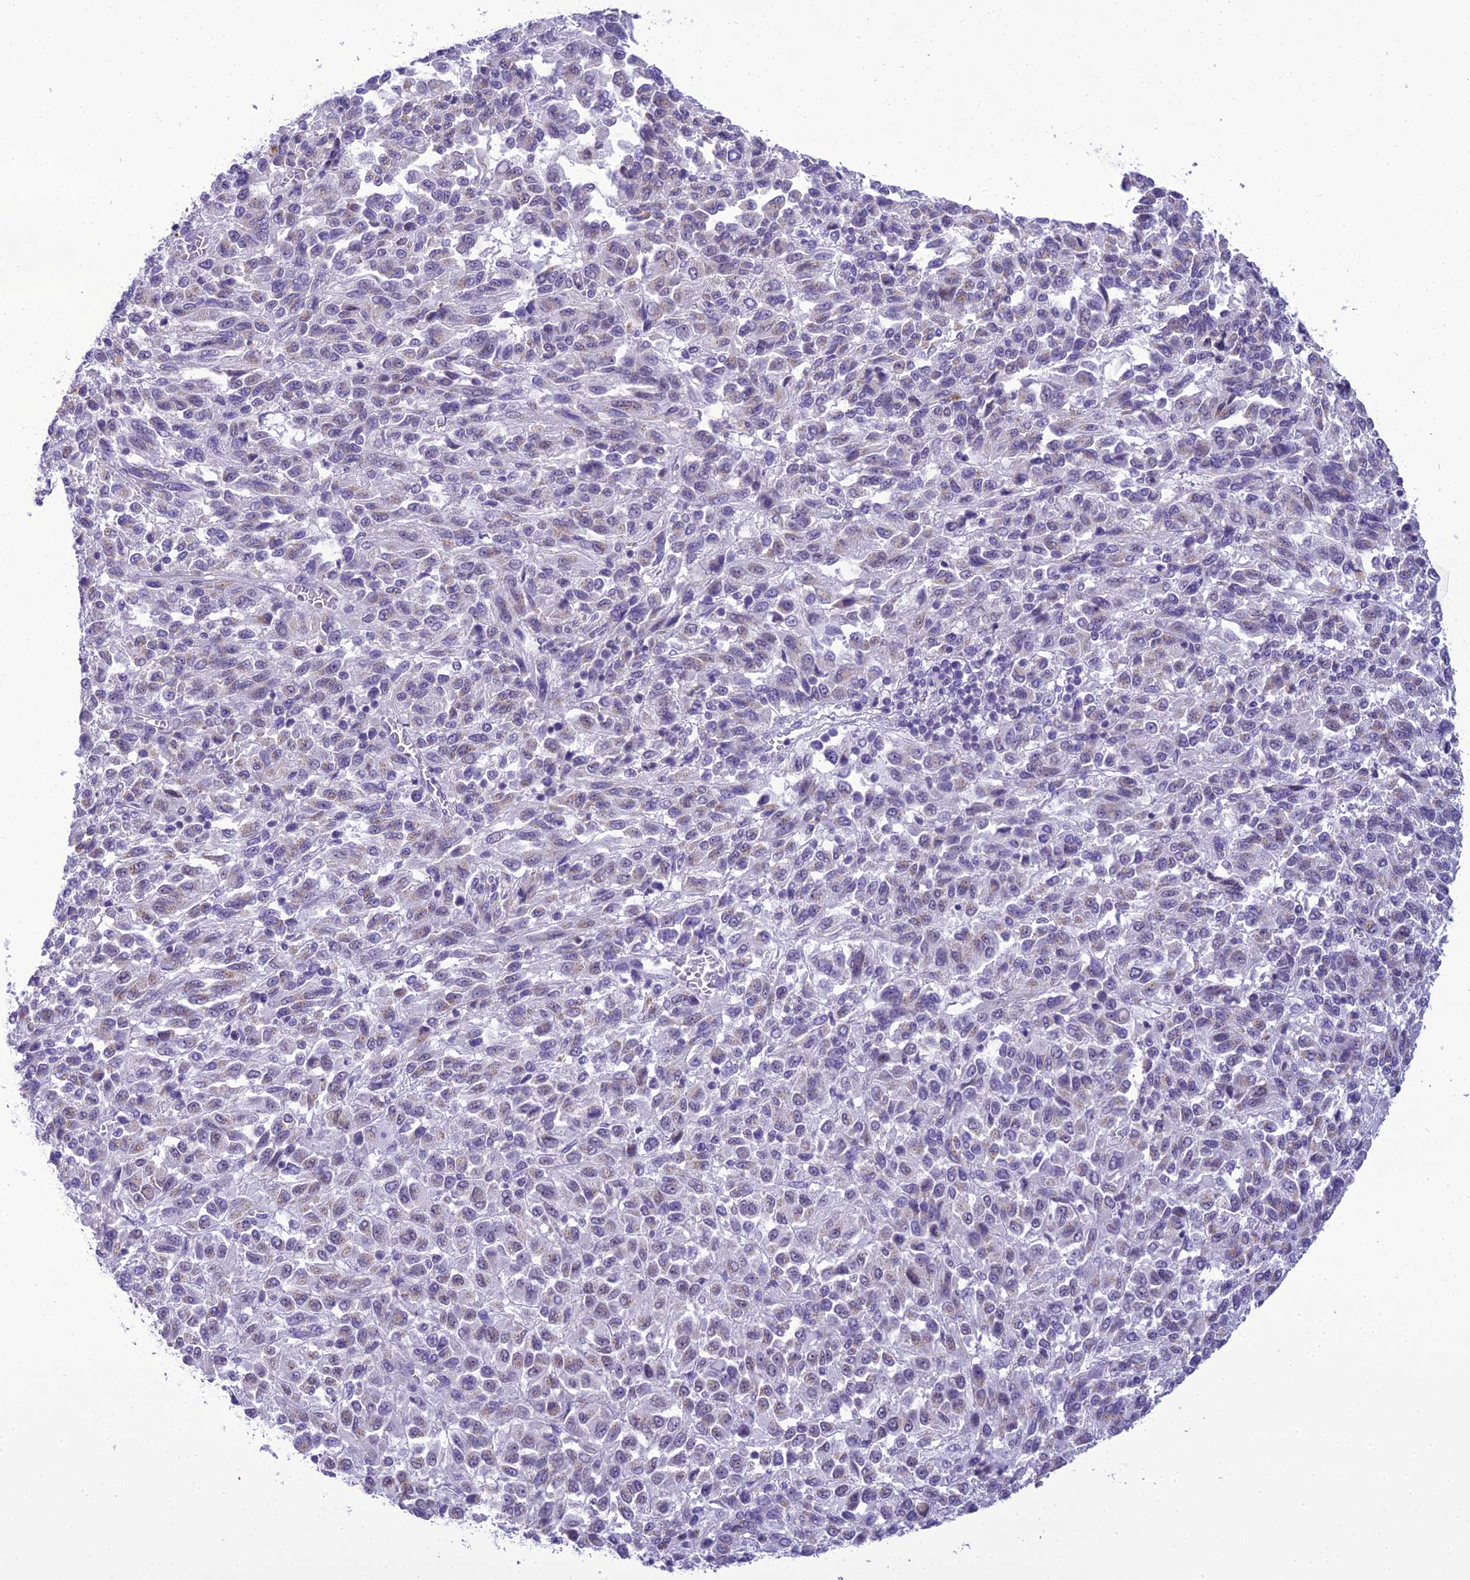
{"staining": {"intensity": "weak", "quantity": "<25%", "location": "cytoplasmic/membranous"}, "tissue": "melanoma", "cell_type": "Tumor cells", "image_type": "cancer", "snomed": [{"axis": "morphology", "description": "Malignant melanoma, Metastatic site"}, {"axis": "topography", "description": "Lung"}], "caption": "This micrograph is of melanoma stained with immunohistochemistry to label a protein in brown with the nuclei are counter-stained blue. There is no expression in tumor cells.", "gene": "B9D2", "patient": {"sex": "male", "age": 64}}